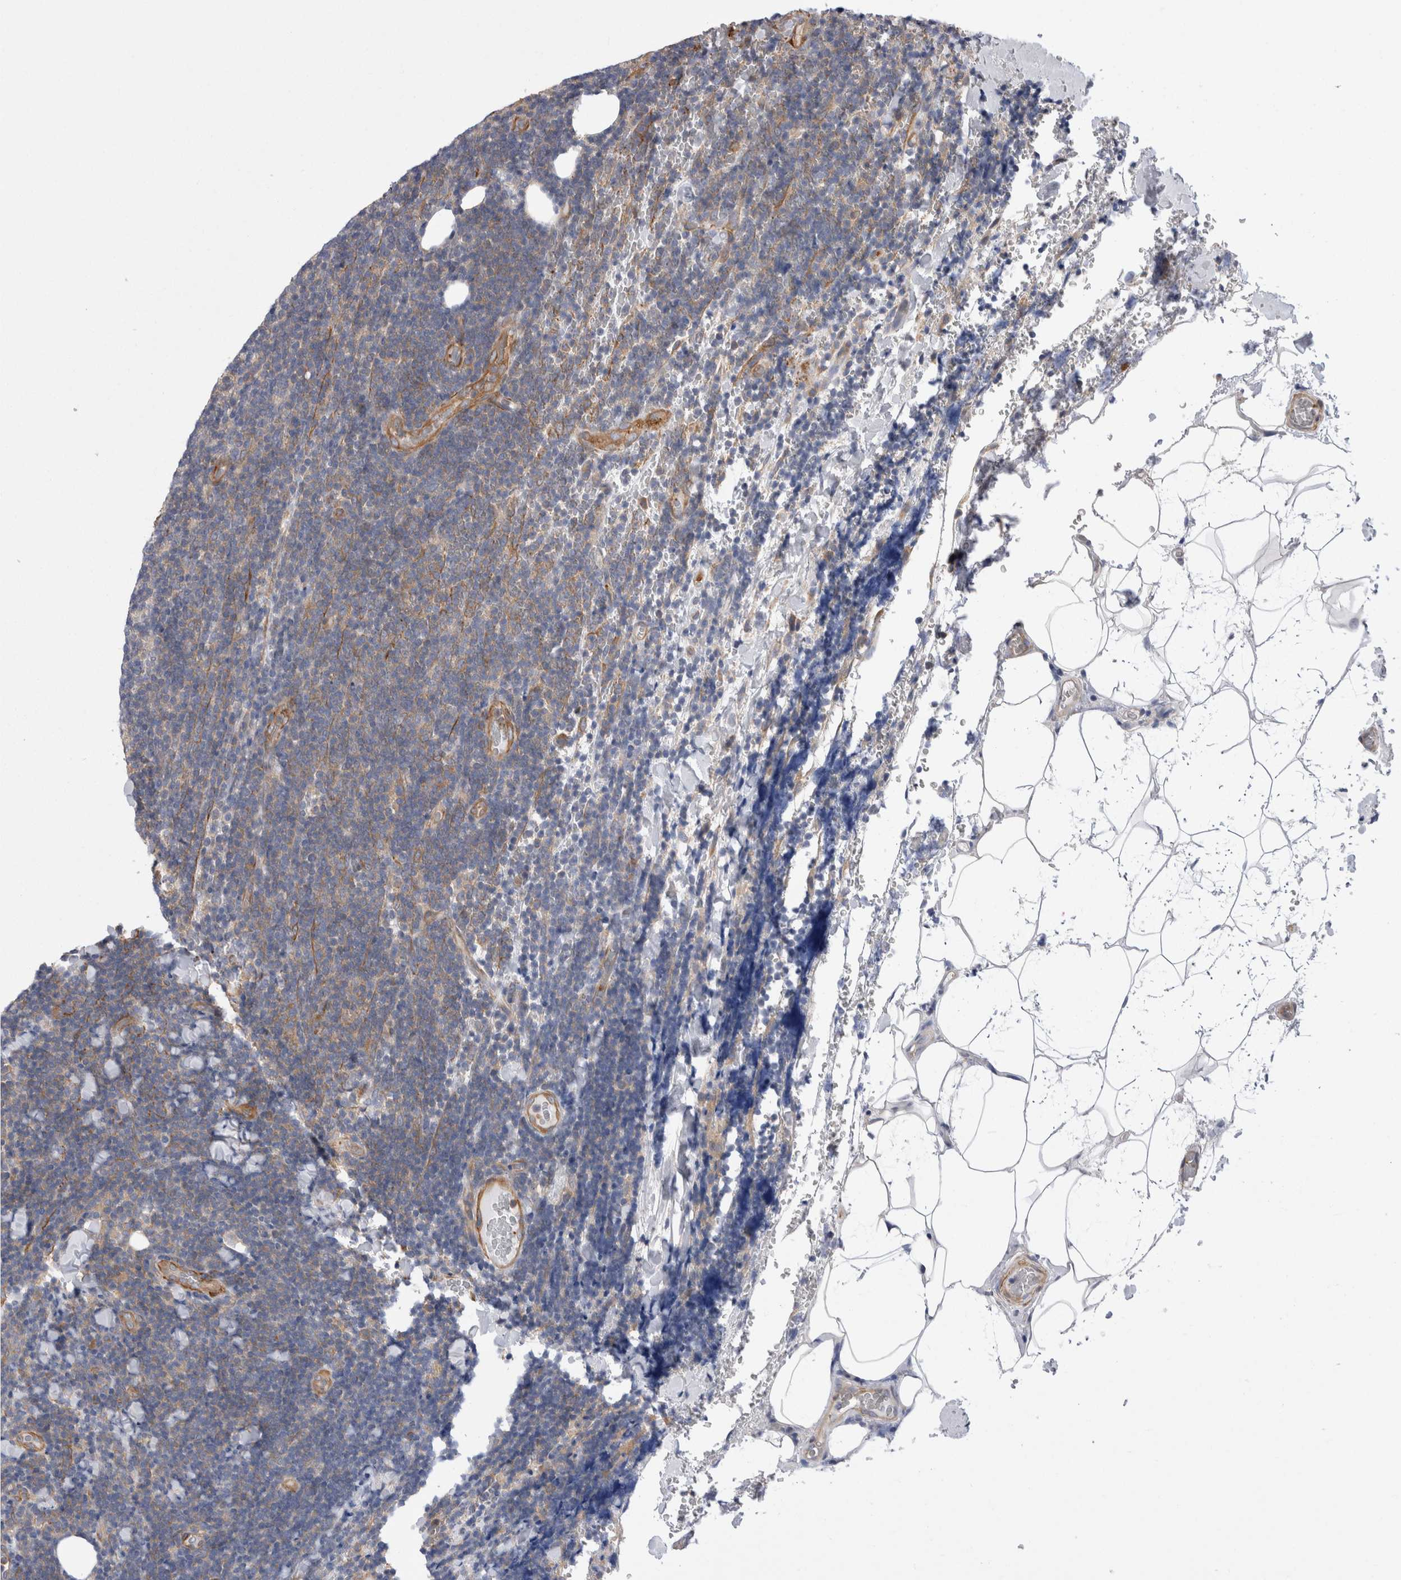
{"staining": {"intensity": "weak", "quantity": "<25%", "location": "cytoplasmic/membranous"}, "tissue": "lymphoma", "cell_type": "Tumor cells", "image_type": "cancer", "snomed": [{"axis": "morphology", "description": "Malignant lymphoma, non-Hodgkin's type, Low grade"}, {"axis": "topography", "description": "Lymph node"}], "caption": "The micrograph reveals no staining of tumor cells in lymphoma.", "gene": "EPRS1", "patient": {"sex": "male", "age": 66}}